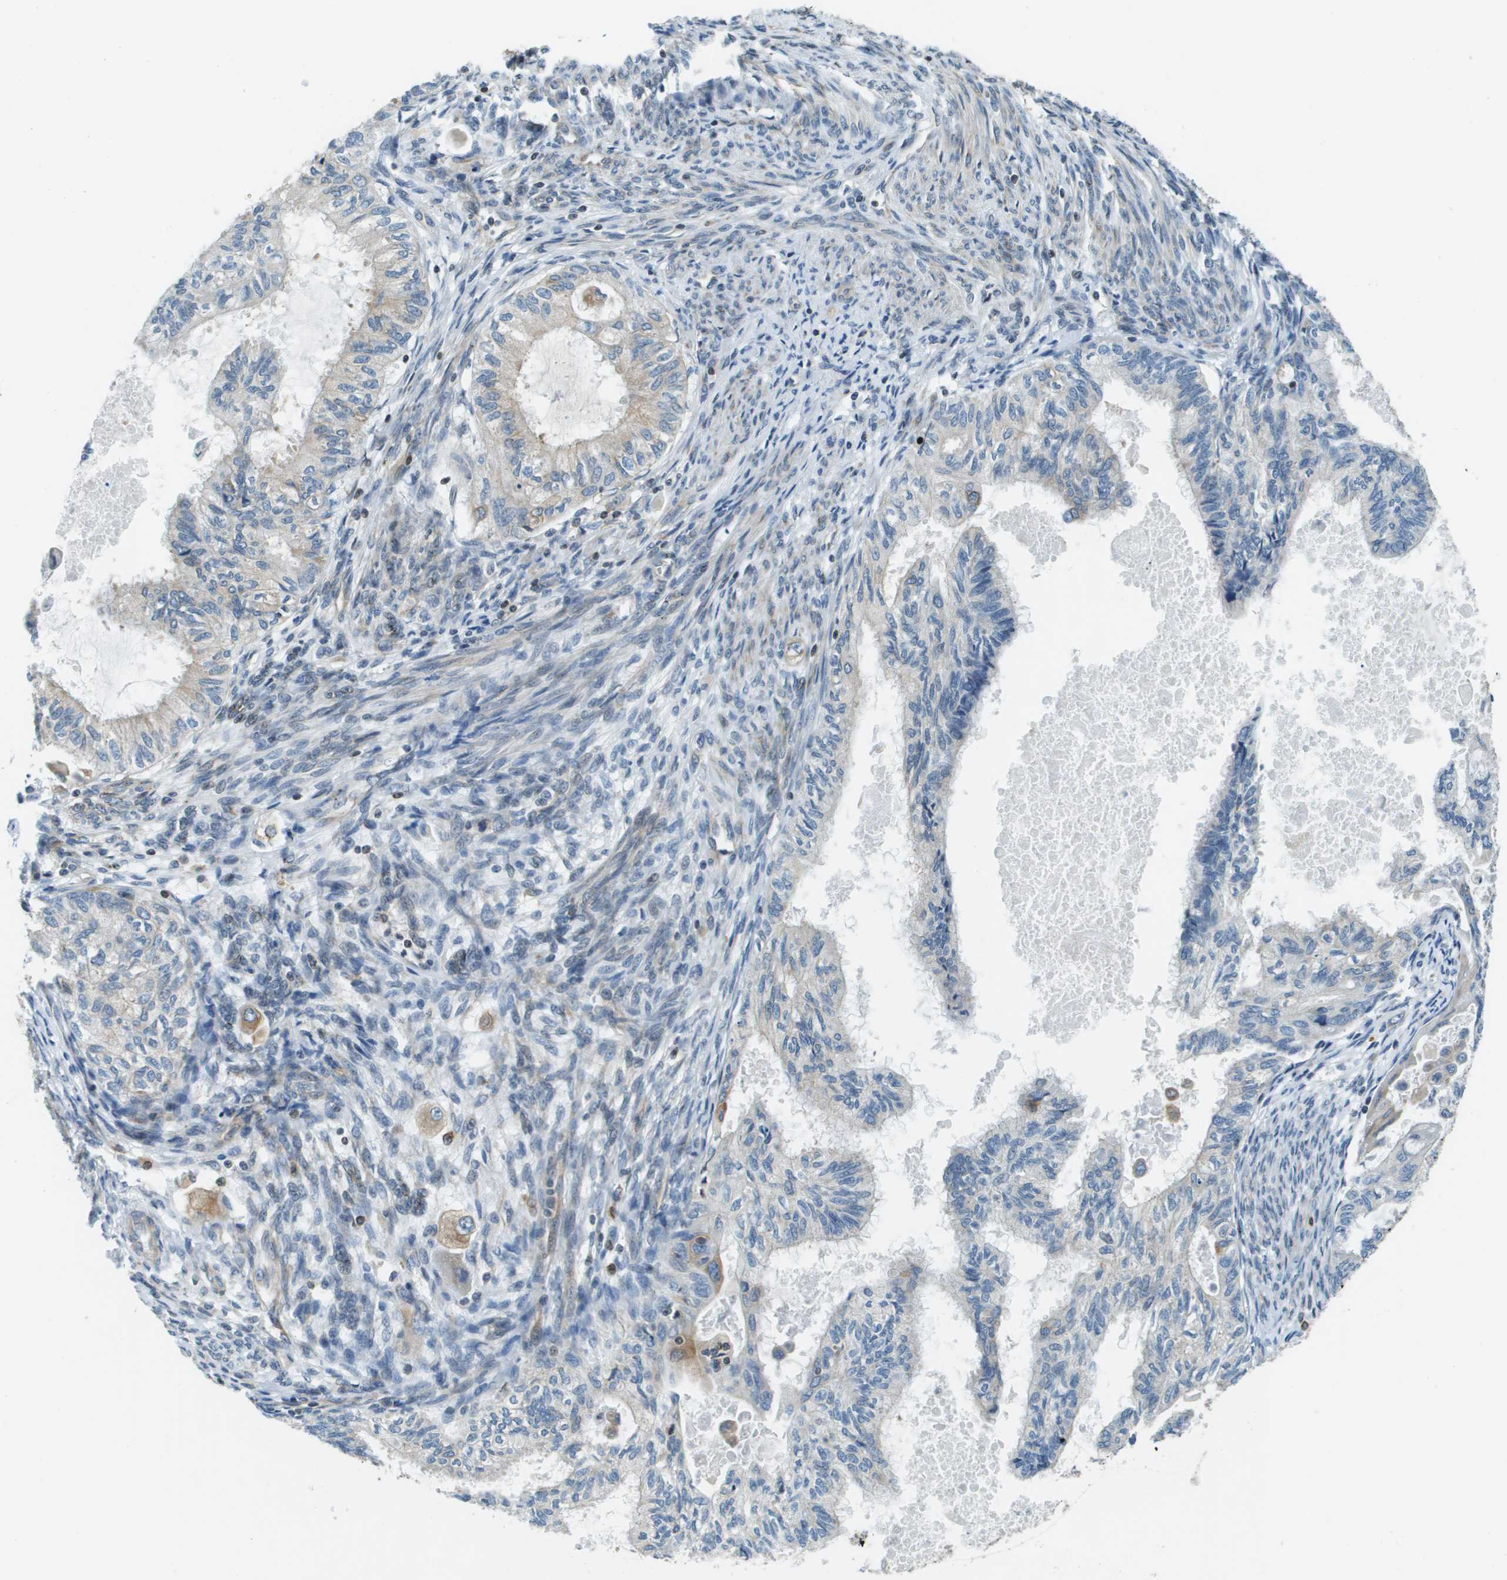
{"staining": {"intensity": "weak", "quantity": "<25%", "location": "cytoplasmic/membranous"}, "tissue": "cervical cancer", "cell_type": "Tumor cells", "image_type": "cancer", "snomed": [{"axis": "morphology", "description": "Normal tissue, NOS"}, {"axis": "morphology", "description": "Adenocarcinoma, NOS"}, {"axis": "topography", "description": "Cervix"}, {"axis": "topography", "description": "Endometrium"}], "caption": "Tumor cells are negative for protein expression in human cervical cancer.", "gene": "ESYT1", "patient": {"sex": "female", "age": 86}}